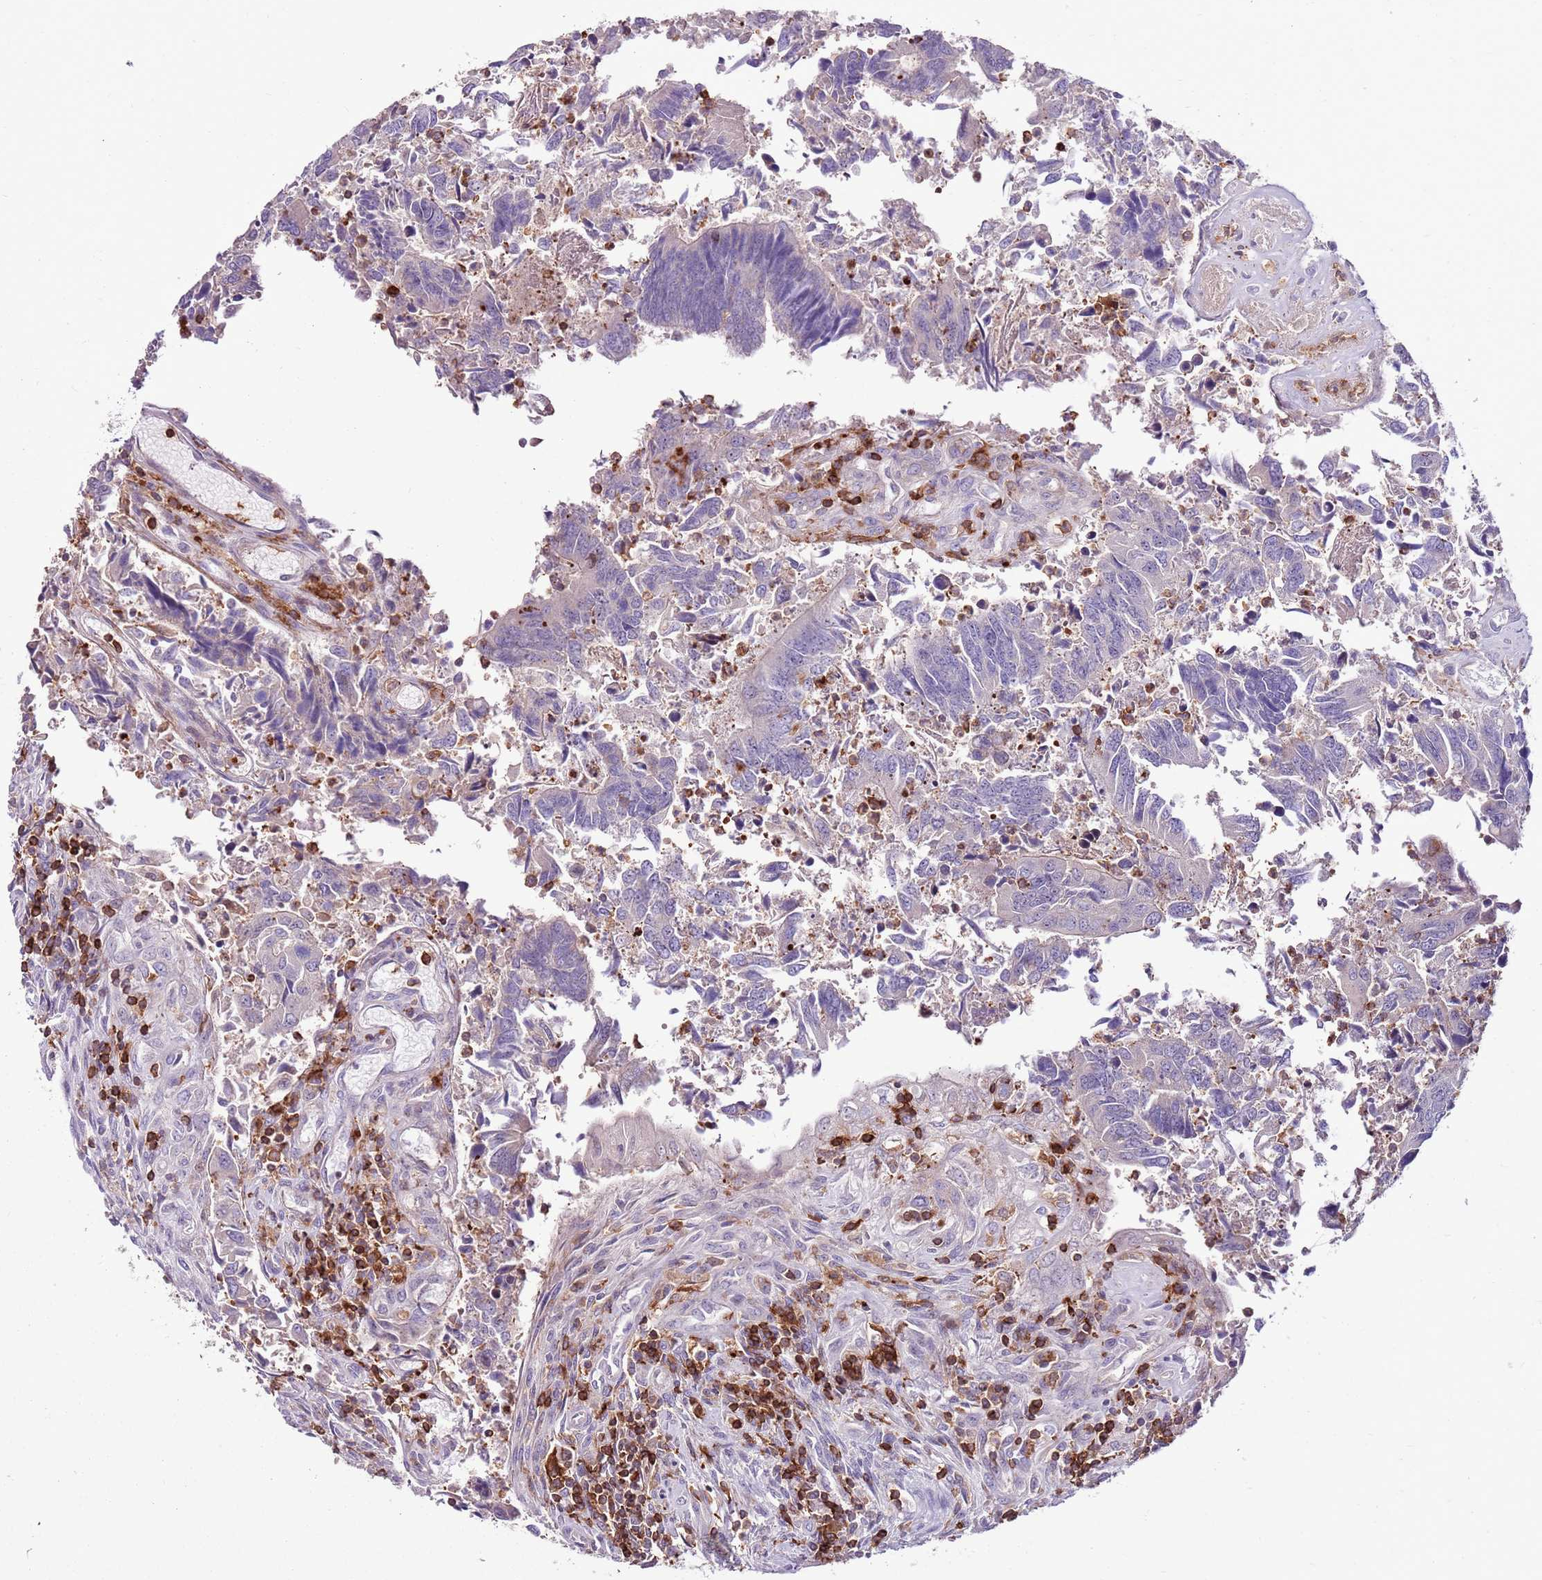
{"staining": {"intensity": "negative", "quantity": "none", "location": "none"}, "tissue": "colorectal cancer", "cell_type": "Tumor cells", "image_type": "cancer", "snomed": [{"axis": "morphology", "description": "Adenocarcinoma, NOS"}, {"axis": "topography", "description": "Colon"}], "caption": "Tumor cells show no significant expression in colorectal cancer (adenocarcinoma).", "gene": "ZSWIM1", "patient": {"sex": "female", "age": 67}}